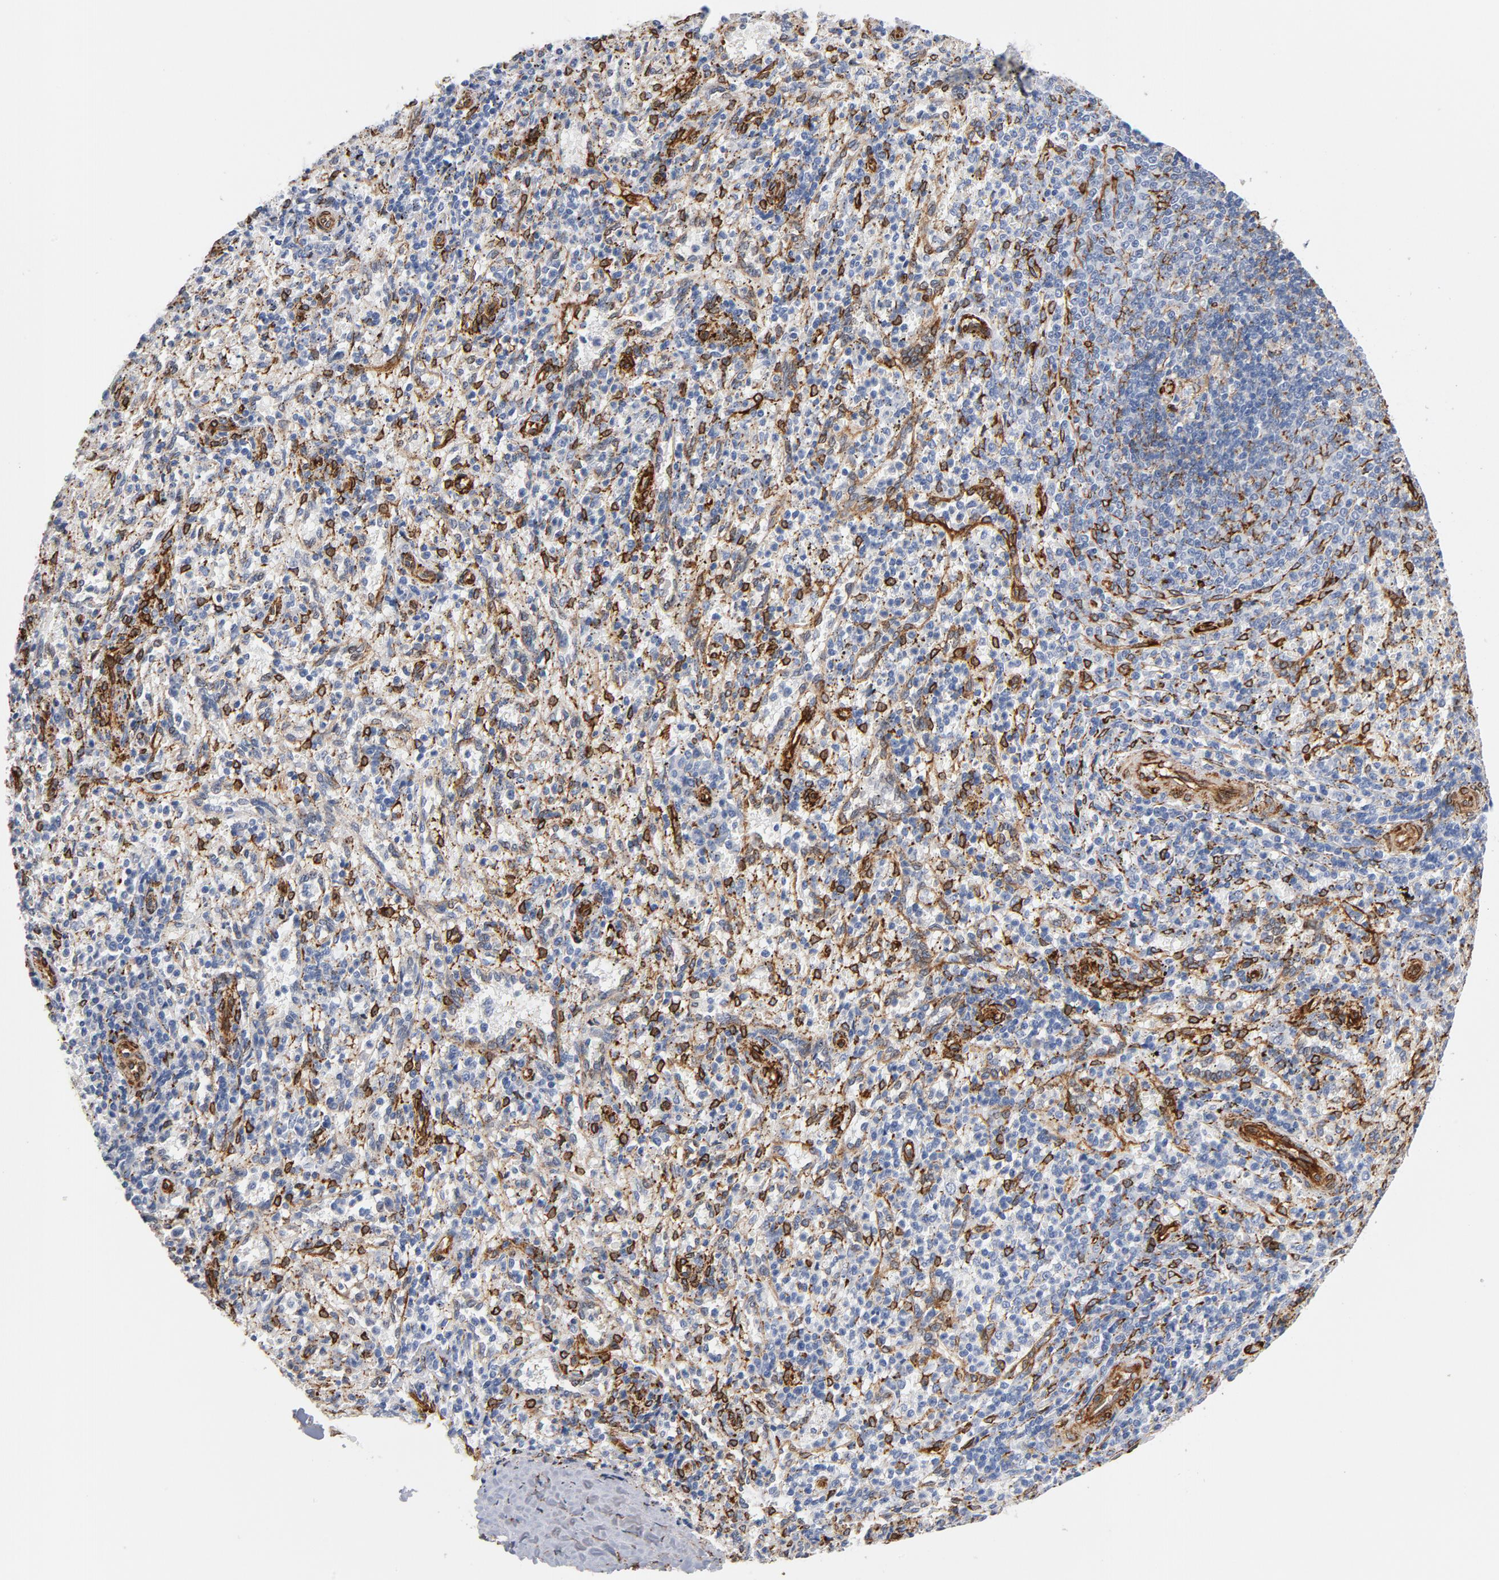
{"staining": {"intensity": "negative", "quantity": "none", "location": "none"}, "tissue": "spleen", "cell_type": "Cells in red pulp", "image_type": "normal", "snomed": [{"axis": "morphology", "description": "Normal tissue, NOS"}, {"axis": "topography", "description": "Spleen"}], "caption": "An IHC histopathology image of benign spleen is shown. There is no staining in cells in red pulp of spleen.", "gene": "SERPINH1", "patient": {"sex": "female", "age": 10}}